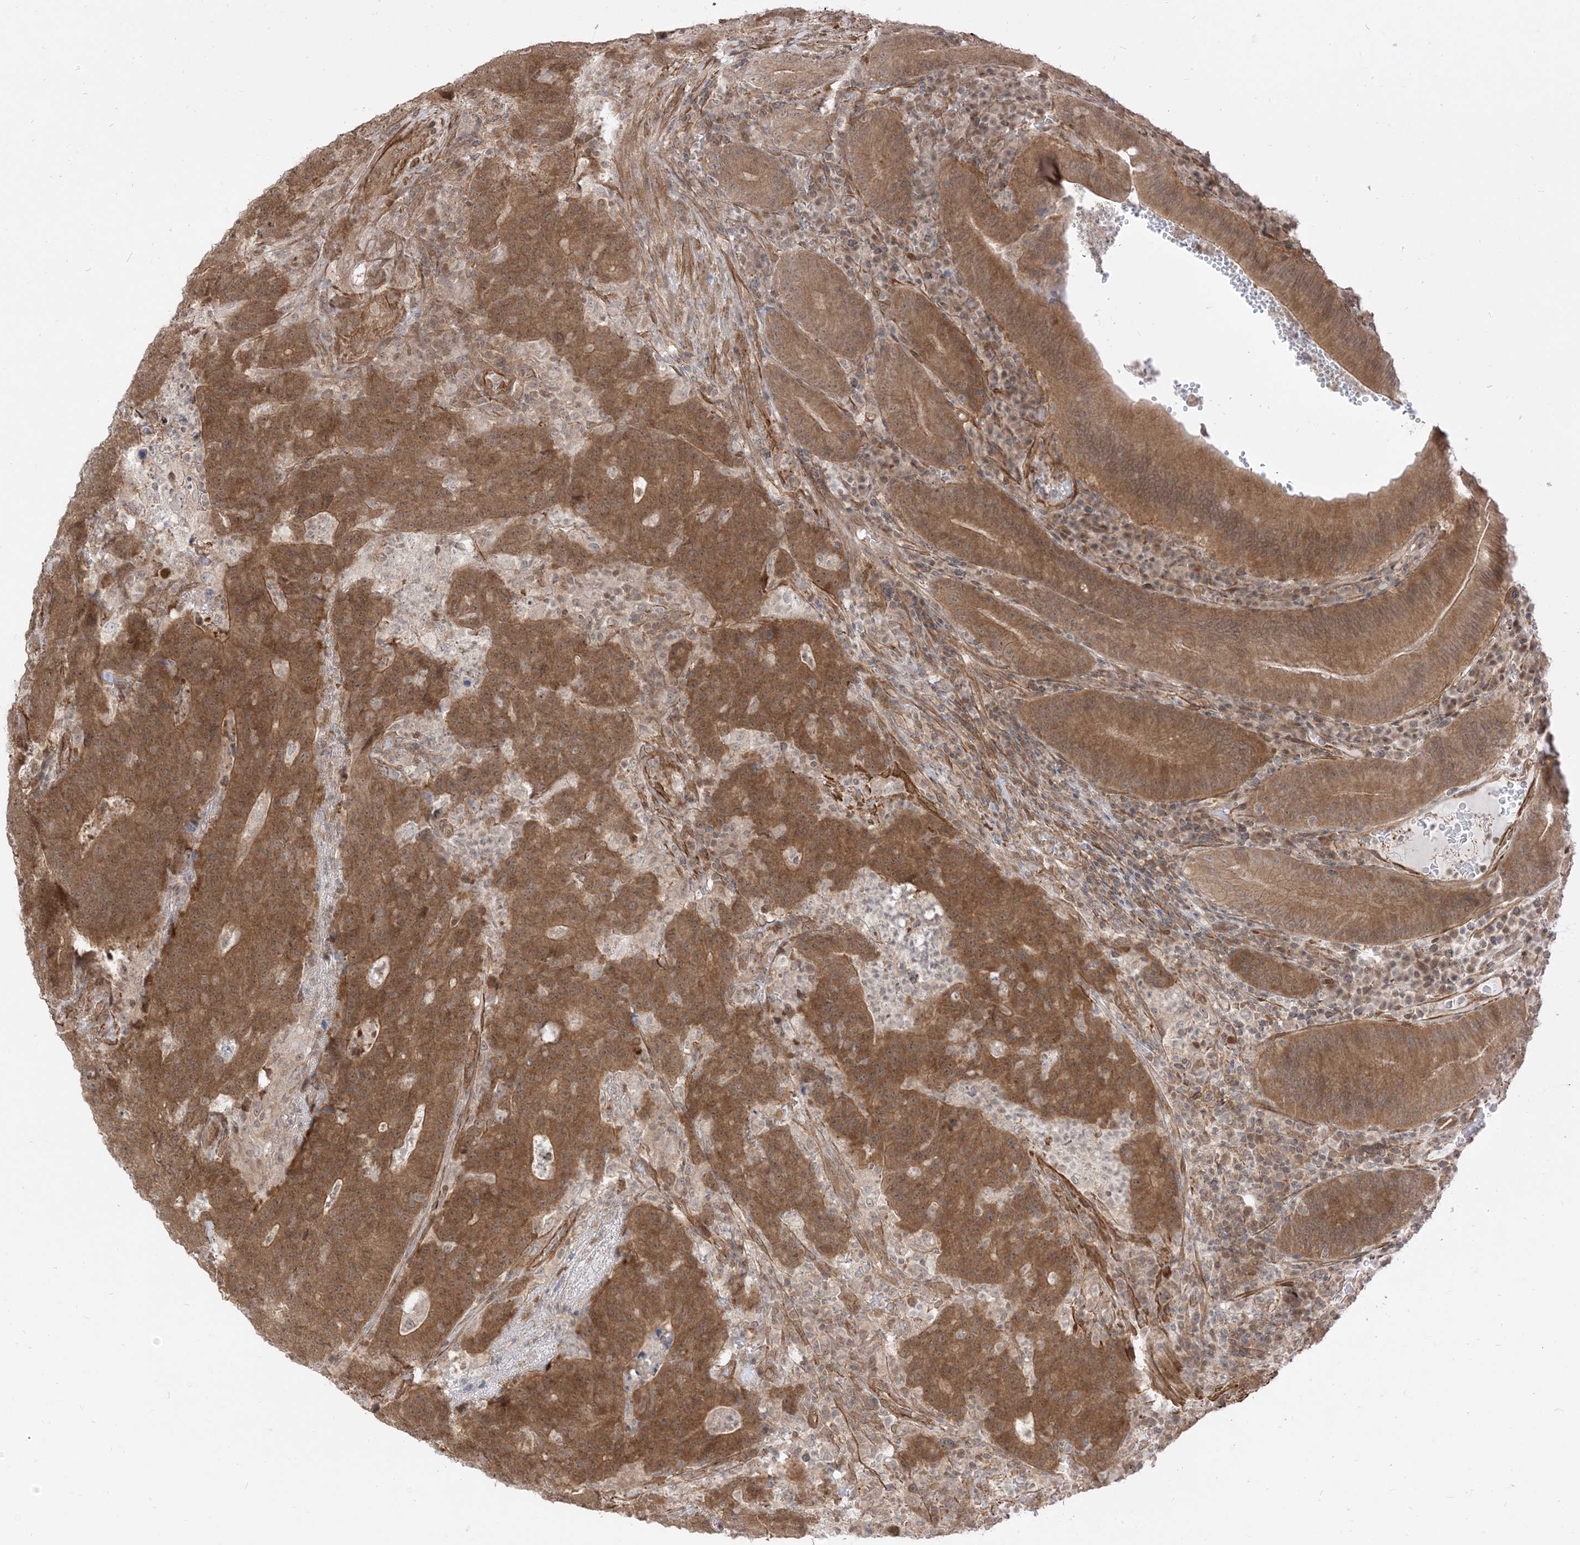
{"staining": {"intensity": "strong", "quantity": ">75%", "location": "cytoplasmic/membranous"}, "tissue": "colorectal cancer", "cell_type": "Tumor cells", "image_type": "cancer", "snomed": [{"axis": "morphology", "description": "Normal tissue, NOS"}, {"axis": "morphology", "description": "Adenocarcinoma, NOS"}, {"axis": "topography", "description": "Colon"}], "caption": "Strong cytoplasmic/membranous staining is appreciated in approximately >75% of tumor cells in colorectal cancer (adenocarcinoma). (brown staining indicates protein expression, while blue staining denotes nuclei).", "gene": "TBCC", "patient": {"sex": "female", "age": 75}}